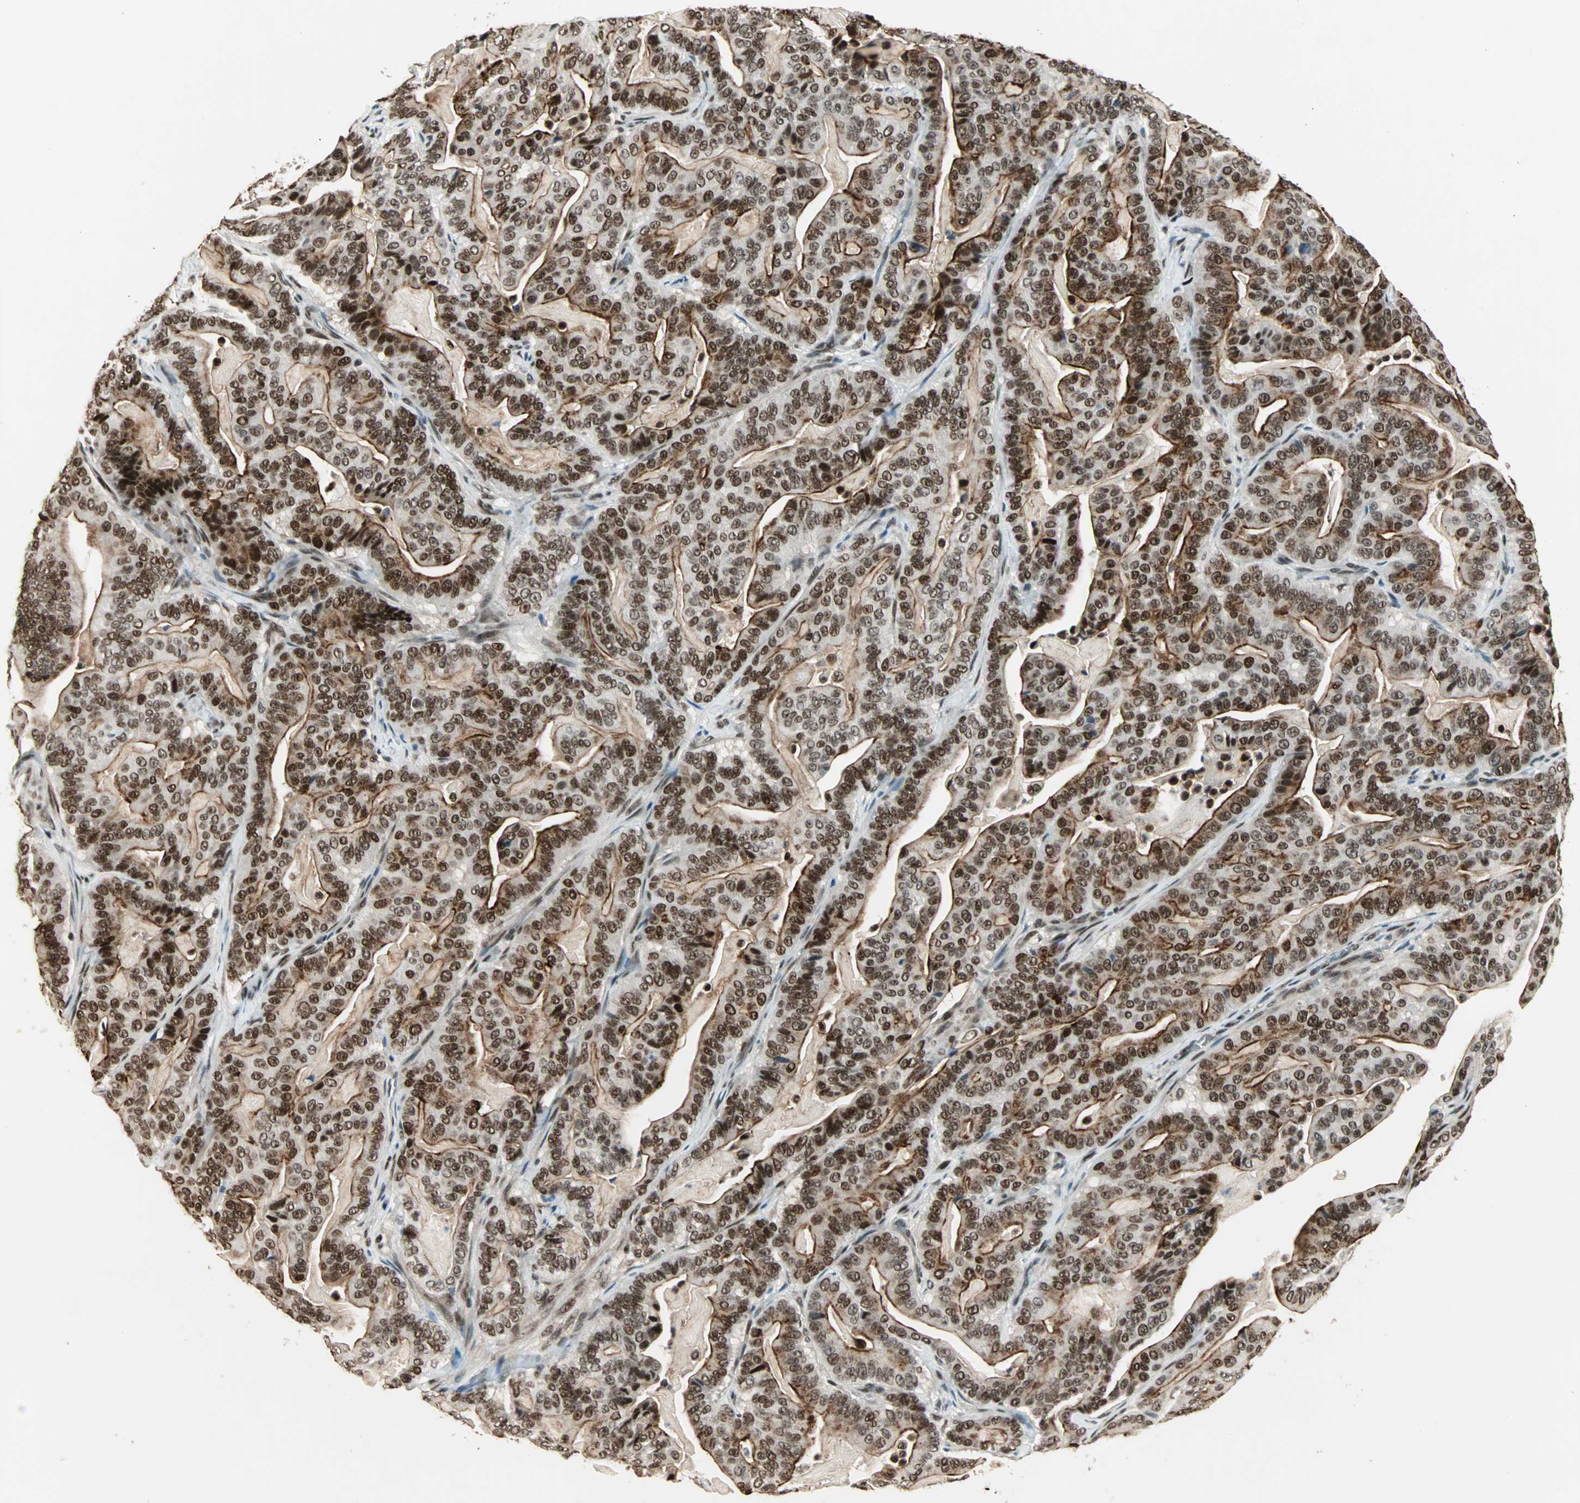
{"staining": {"intensity": "strong", "quantity": ">75%", "location": "cytoplasmic/membranous,nuclear"}, "tissue": "pancreatic cancer", "cell_type": "Tumor cells", "image_type": "cancer", "snomed": [{"axis": "morphology", "description": "Adenocarcinoma, NOS"}, {"axis": "topography", "description": "Pancreas"}], "caption": "Immunohistochemistry (IHC) photomicrograph of neoplastic tissue: human pancreatic adenocarcinoma stained using immunohistochemistry (IHC) shows high levels of strong protein expression localized specifically in the cytoplasmic/membranous and nuclear of tumor cells, appearing as a cytoplasmic/membranous and nuclear brown color.", "gene": "MDC1", "patient": {"sex": "male", "age": 63}}